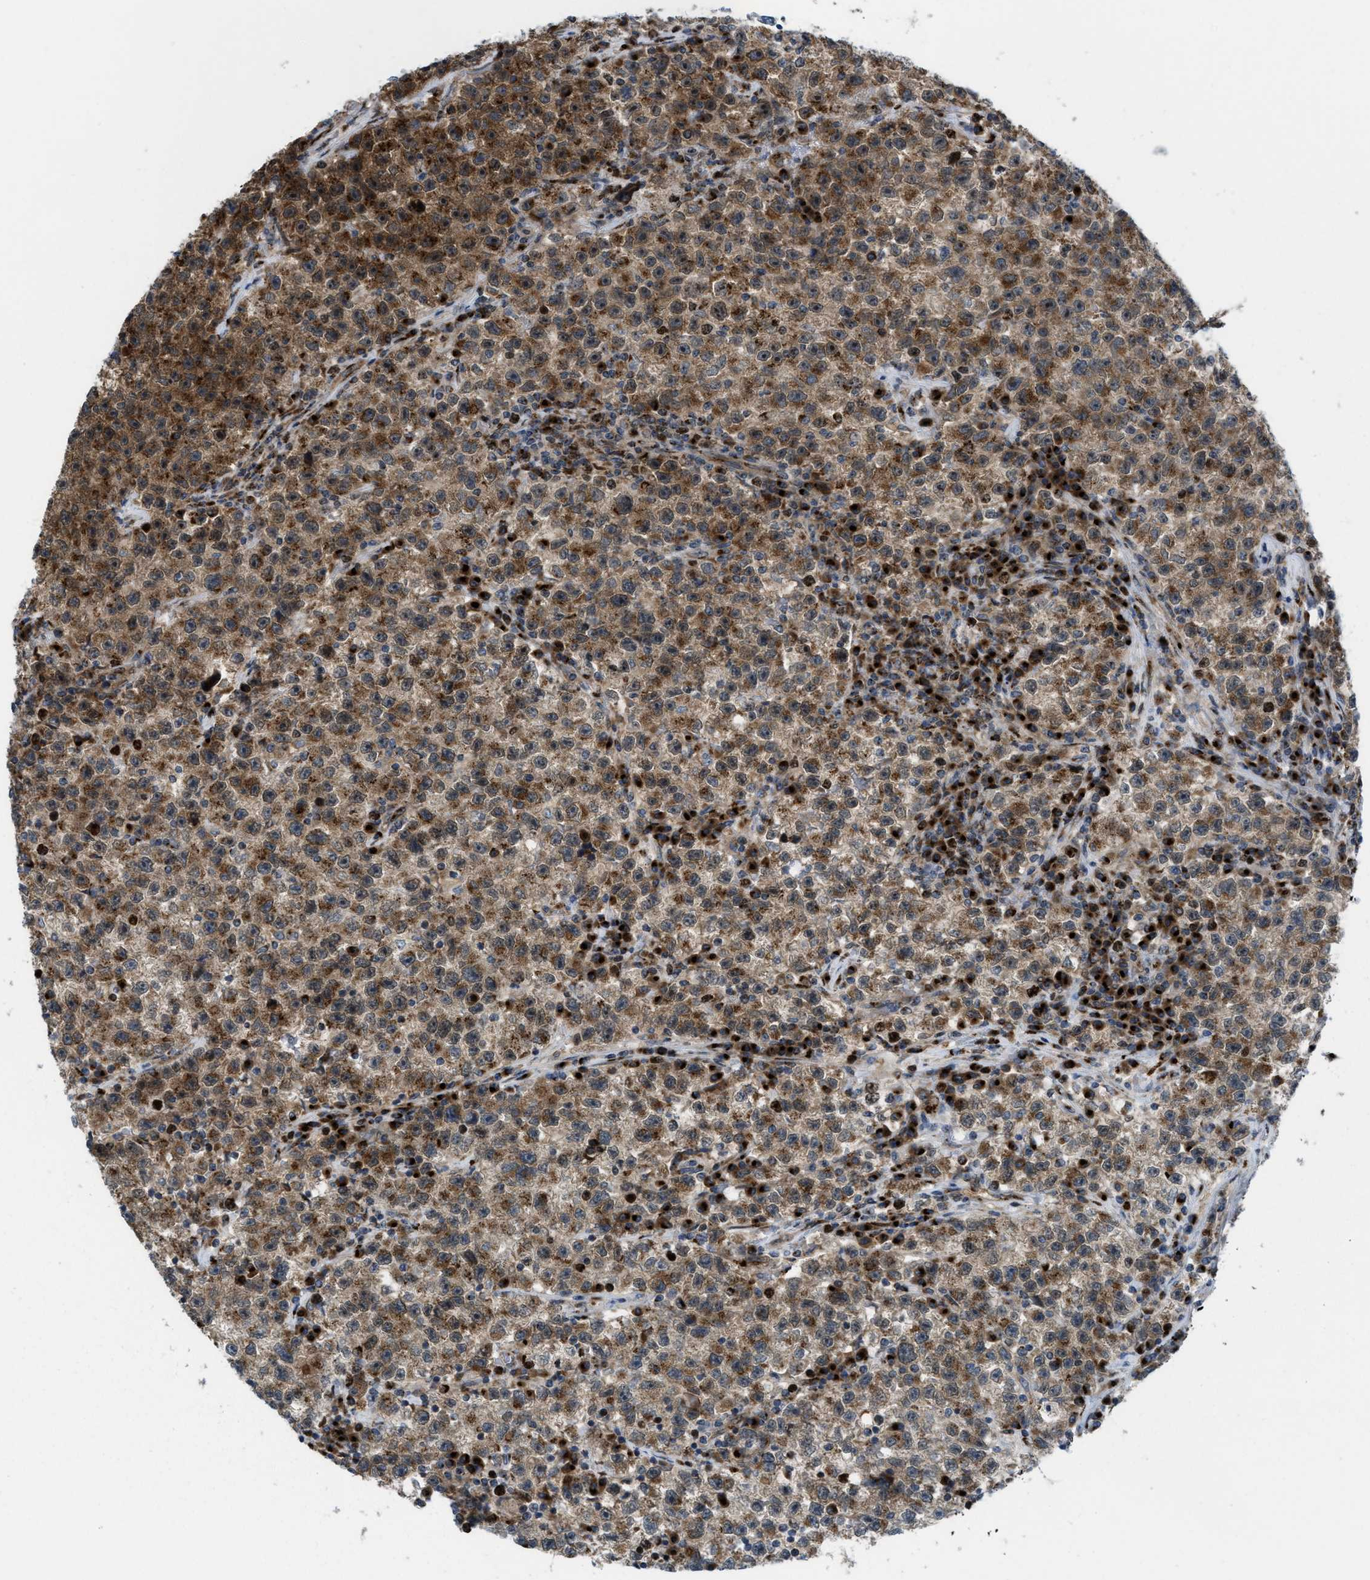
{"staining": {"intensity": "moderate", "quantity": ">75%", "location": "cytoplasmic/membranous"}, "tissue": "testis cancer", "cell_type": "Tumor cells", "image_type": "cancer", "snomed": [{"axis": "morphology", "description": "Seminoma, NOS"}, {"axis": "topography", "description": "Testis"}], "caption": "Brown immunohistochemical staining in human seminoma (testis) reveals moderate cytoplasmic/membranous staining in about >75% of tumor cells. (Stains: DAB (3,3'-diaminobenzidine) in brown, nuclei in blue, Microscopy: brightfield microscopy at high magnification).", "gene": "SLC38A10", "patient": {"sex": "male", "age": 22}}